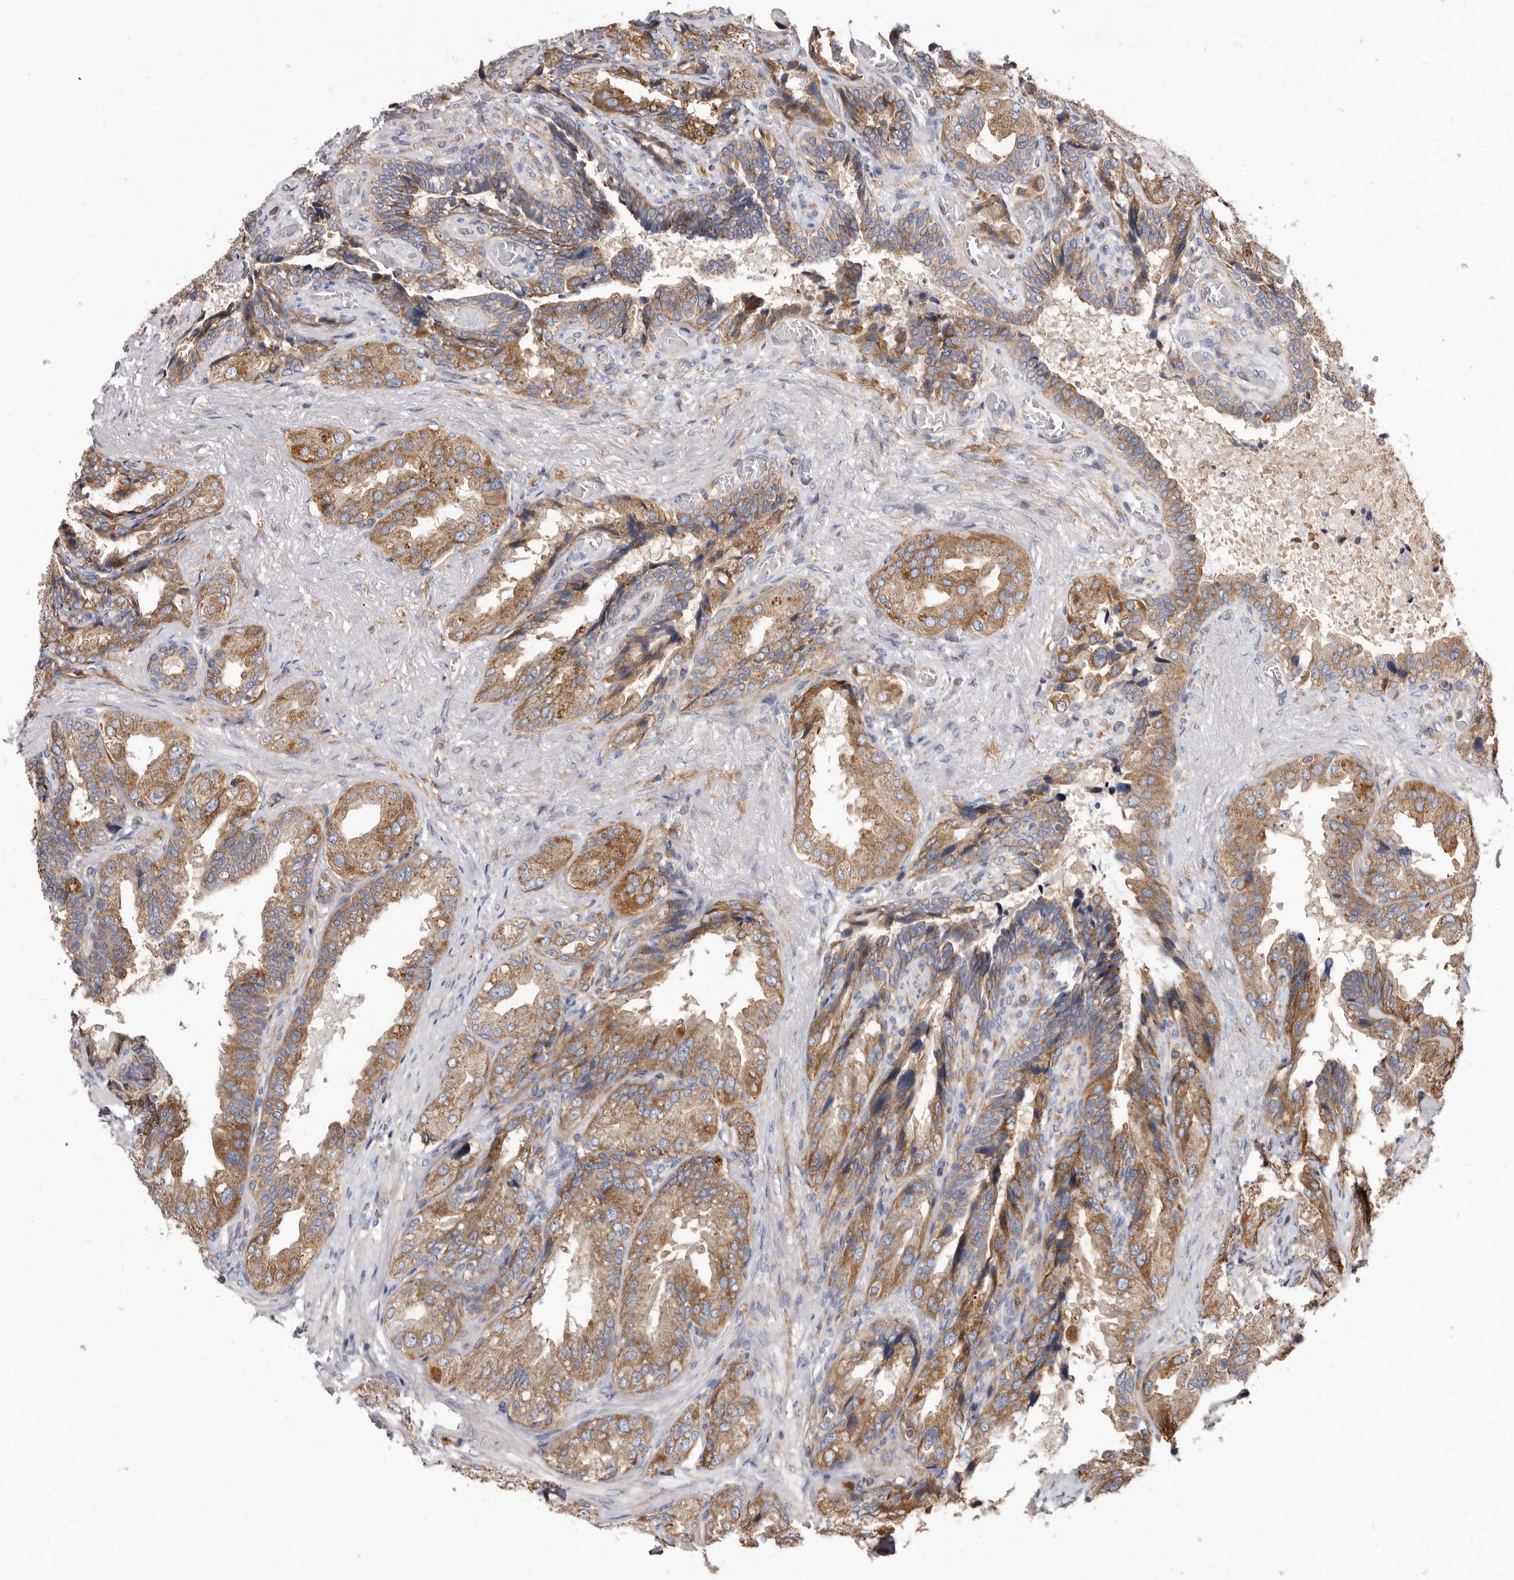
{"staining": {"intensity": "moderate", "quantity": ">75%", "location": "cytoplasmic/membranous"}, "tissue": "seminal vesicle", "cell_type": "Glandular cells", "image_type": "normal", "snomed": [{"axis": "morphology", "description": "Normal tissue, NOS"}, {"axis": "topography", "description": "Seminal veicle"}, {"axis": "topography", "description": "Peripheral nerve tissue"}], "caption": "A medium amount of moderate cytoplasmic/membranous expression is appreciated in about >75% of glandular cells in unremarkable seminal vesicle. (DAB (3,3'-diaminobenzidine) = brown stain, brightfield microscopy at high magnification).", "gene": "COQ8B", "patient": {"sex": "male", "age": 63}}